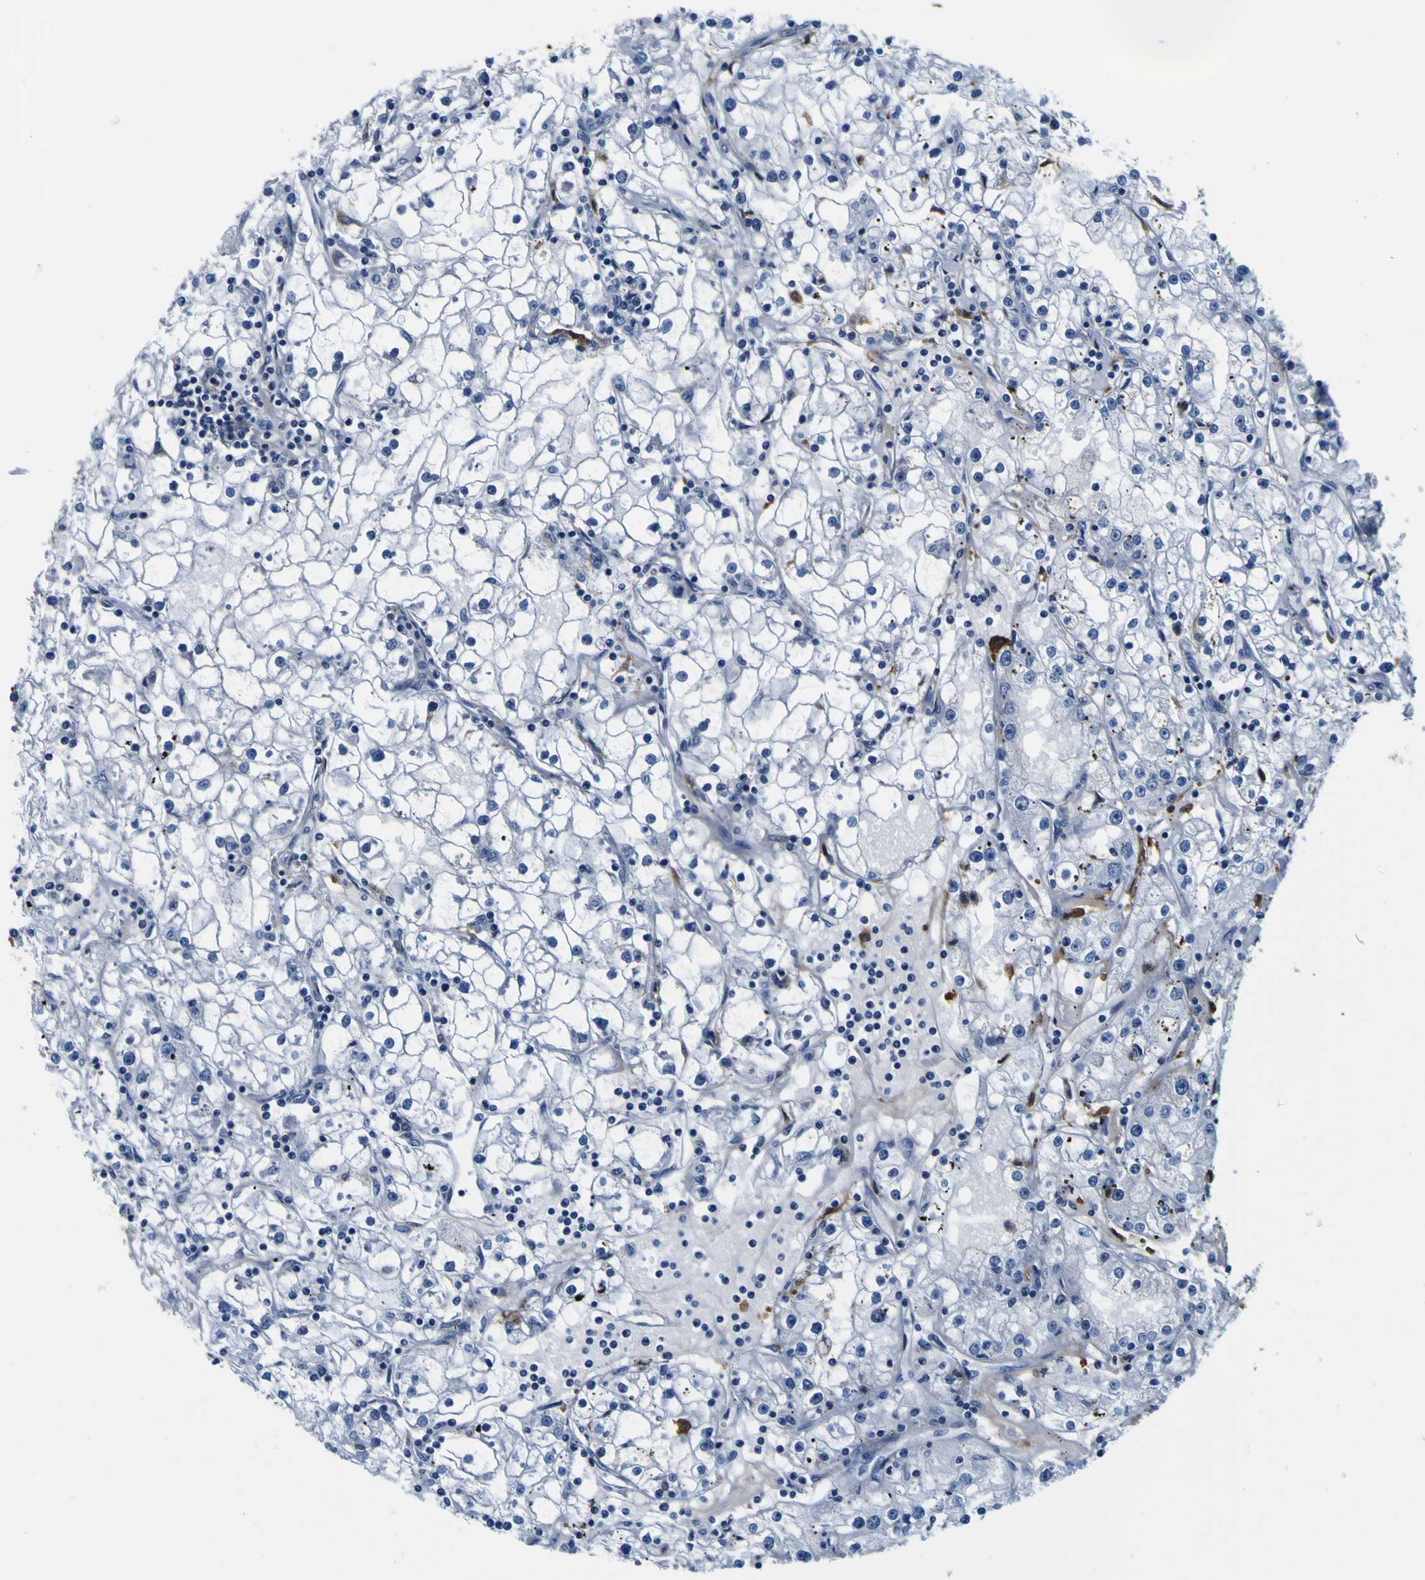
{"staining": {"intensity": "negative", "quantity": "none", "location": "none"}, "tissue": "renal cancer", "cell_type": "Tumor cells", "image_type": "cancer", "snomed": [{"axis": "morphology", "description": "Adenocarcinoma, NOS"}, {"axis": "topography", "description": "Kidney"}], "caption": "DAB immunohistochemical staining of renal cancer (adenocarcinoma) displays no significant expression in tumor cells.", "gene": "POSTN", "patient": {"sex": "male", "age": 56}}